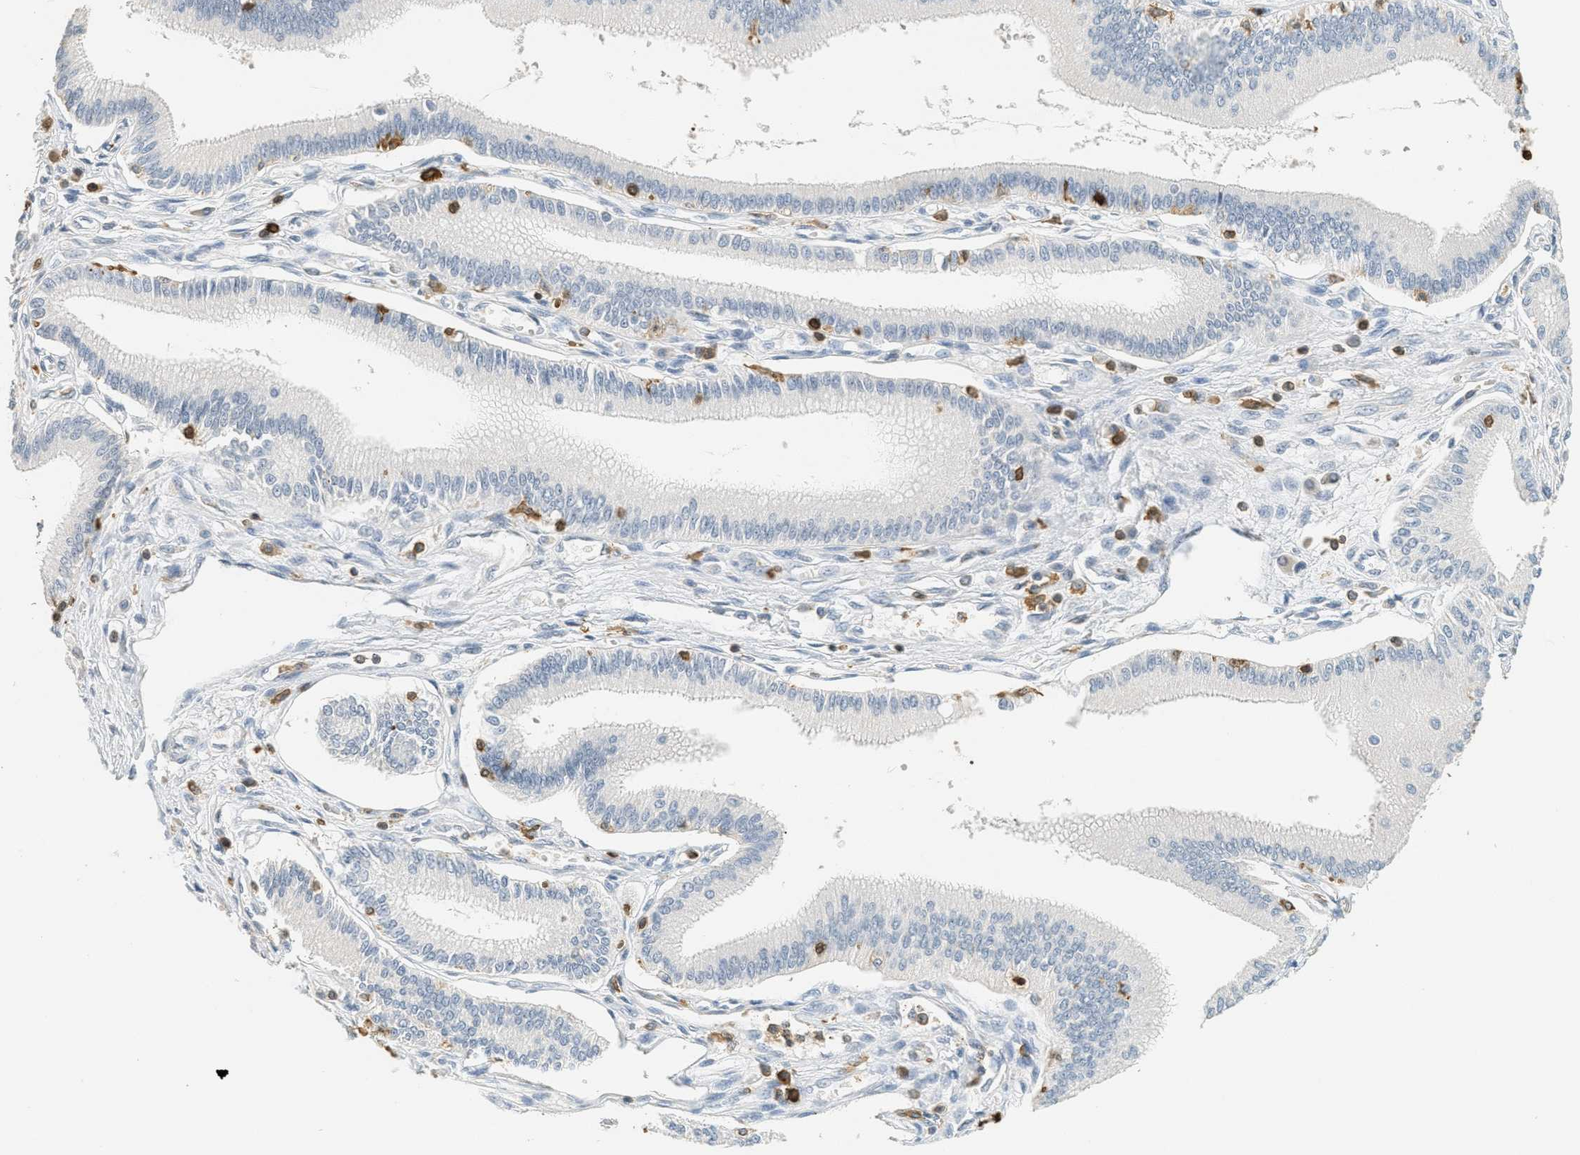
{"staining": {"intensity": "negative", "quantity": "none", "location": "none"}, "tissue": "pancreatic cancer", "cell_type": "Tumor cells", "image_type": "cancer", "snomed": [{"axis": "morphology", "description": "Adenocarcinoma, NOS"}, {"axis": "topography", "description": "Pancreas"}], "caption": "IHC of pancreatic cancer (adenocarcinoma) displays no staining in tumor cells.", "gene": "LSP1", "patient": {"sex": "male", "age": 56}}